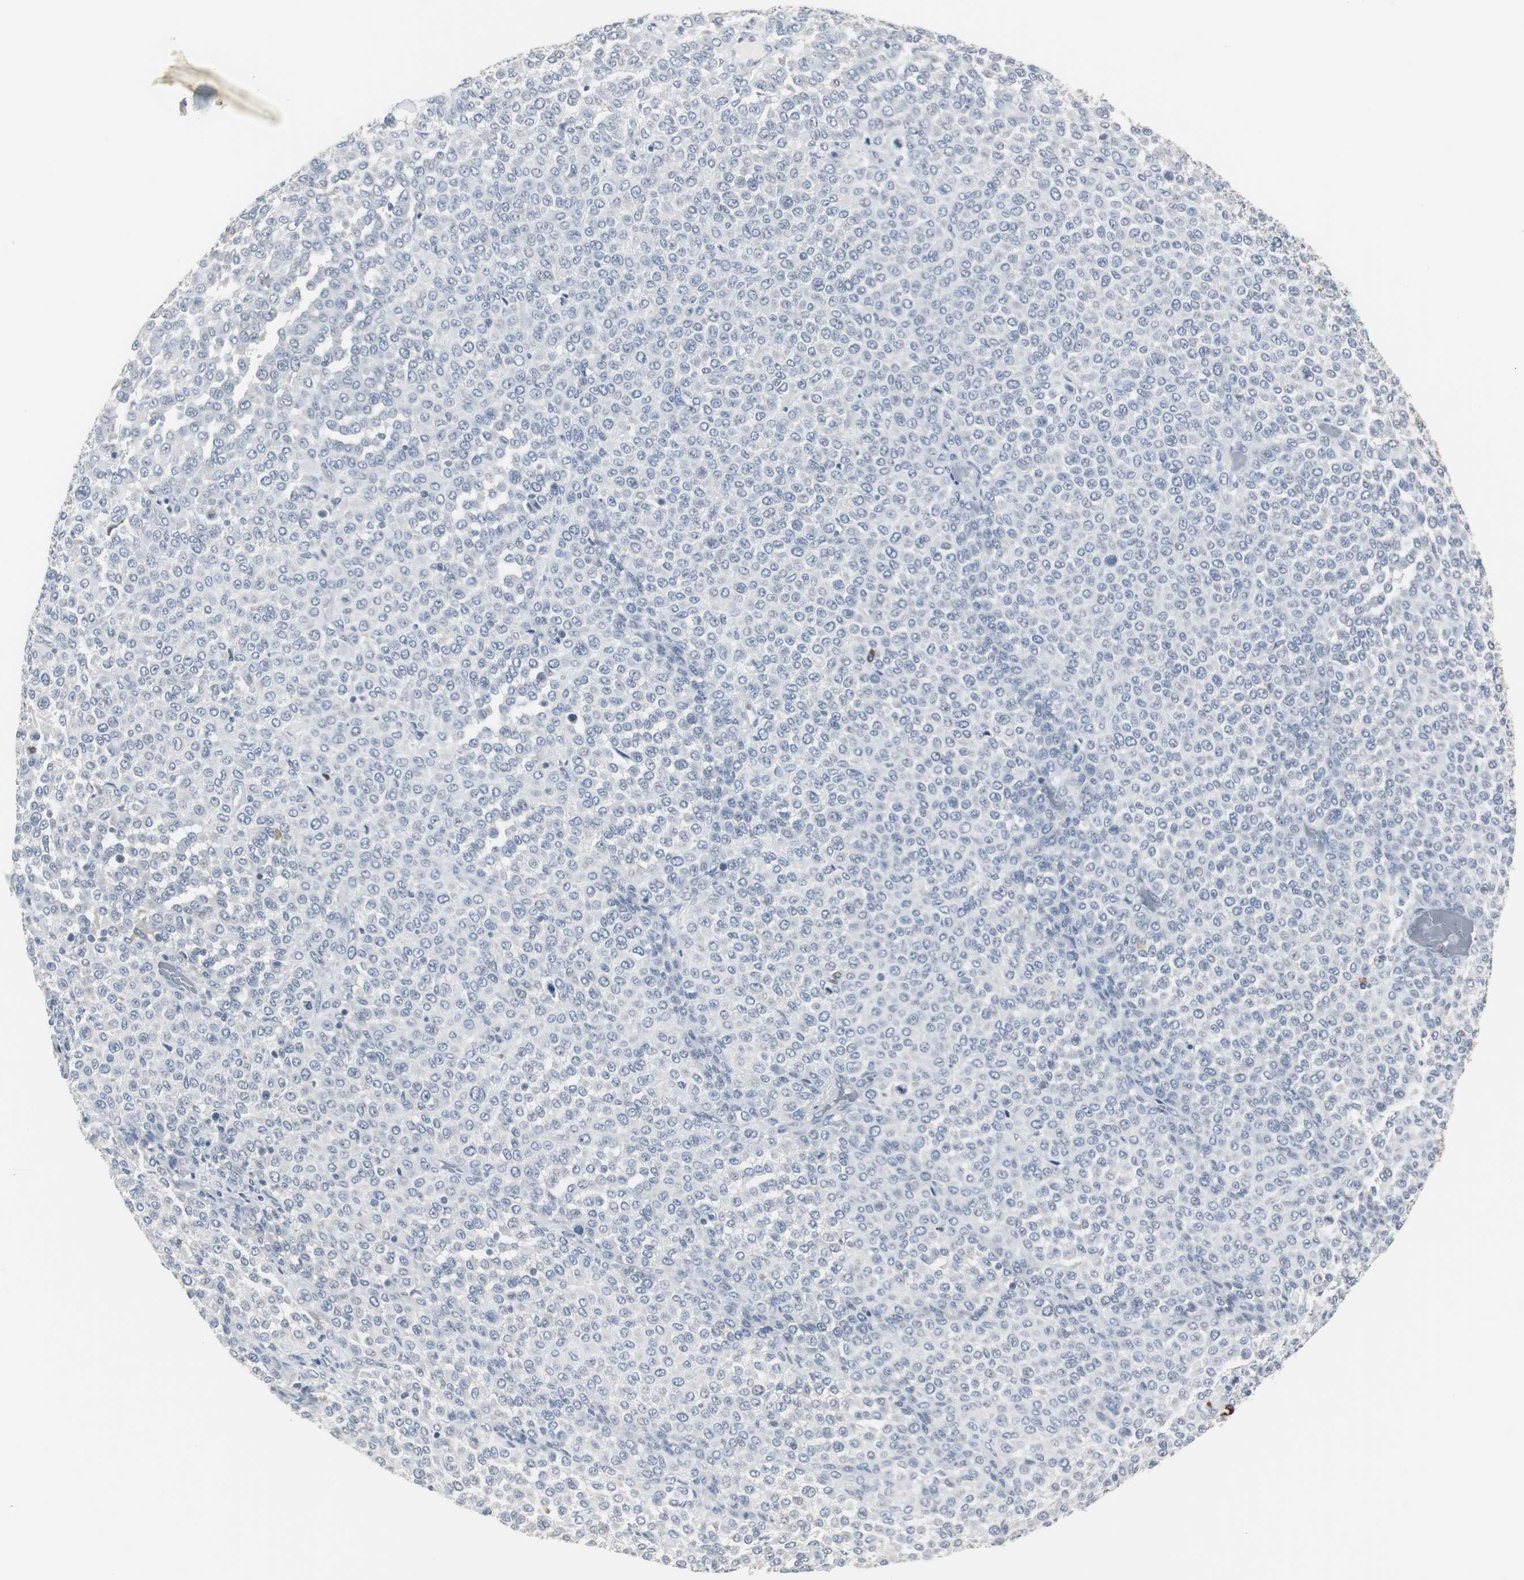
{"staining": {"intensity": "negative", "quantity": "none", "location": "none"}, "tissue": "melanoma", "cell_type": "Tumor cells", "image_type": "cancer", "snomed": [{"axis": "morphology", "description": "Malignant melanoma, Metastatic site"}, {"axis": "topography", "description": "Pancreas"}], "caption": "DAB (3,3'-diaminobenzidine) immunohistochemical staining of malignant melanoma (metastatic site) shows no significant positivity in tumor cells. The staining was performed using DAB to visualize the protein expression in brown, while the nuclei were stained in blue with hematoxylin (Magnification: 20x).", "gene": "PI15", "patient": {"sex": "female", "age": 30}}